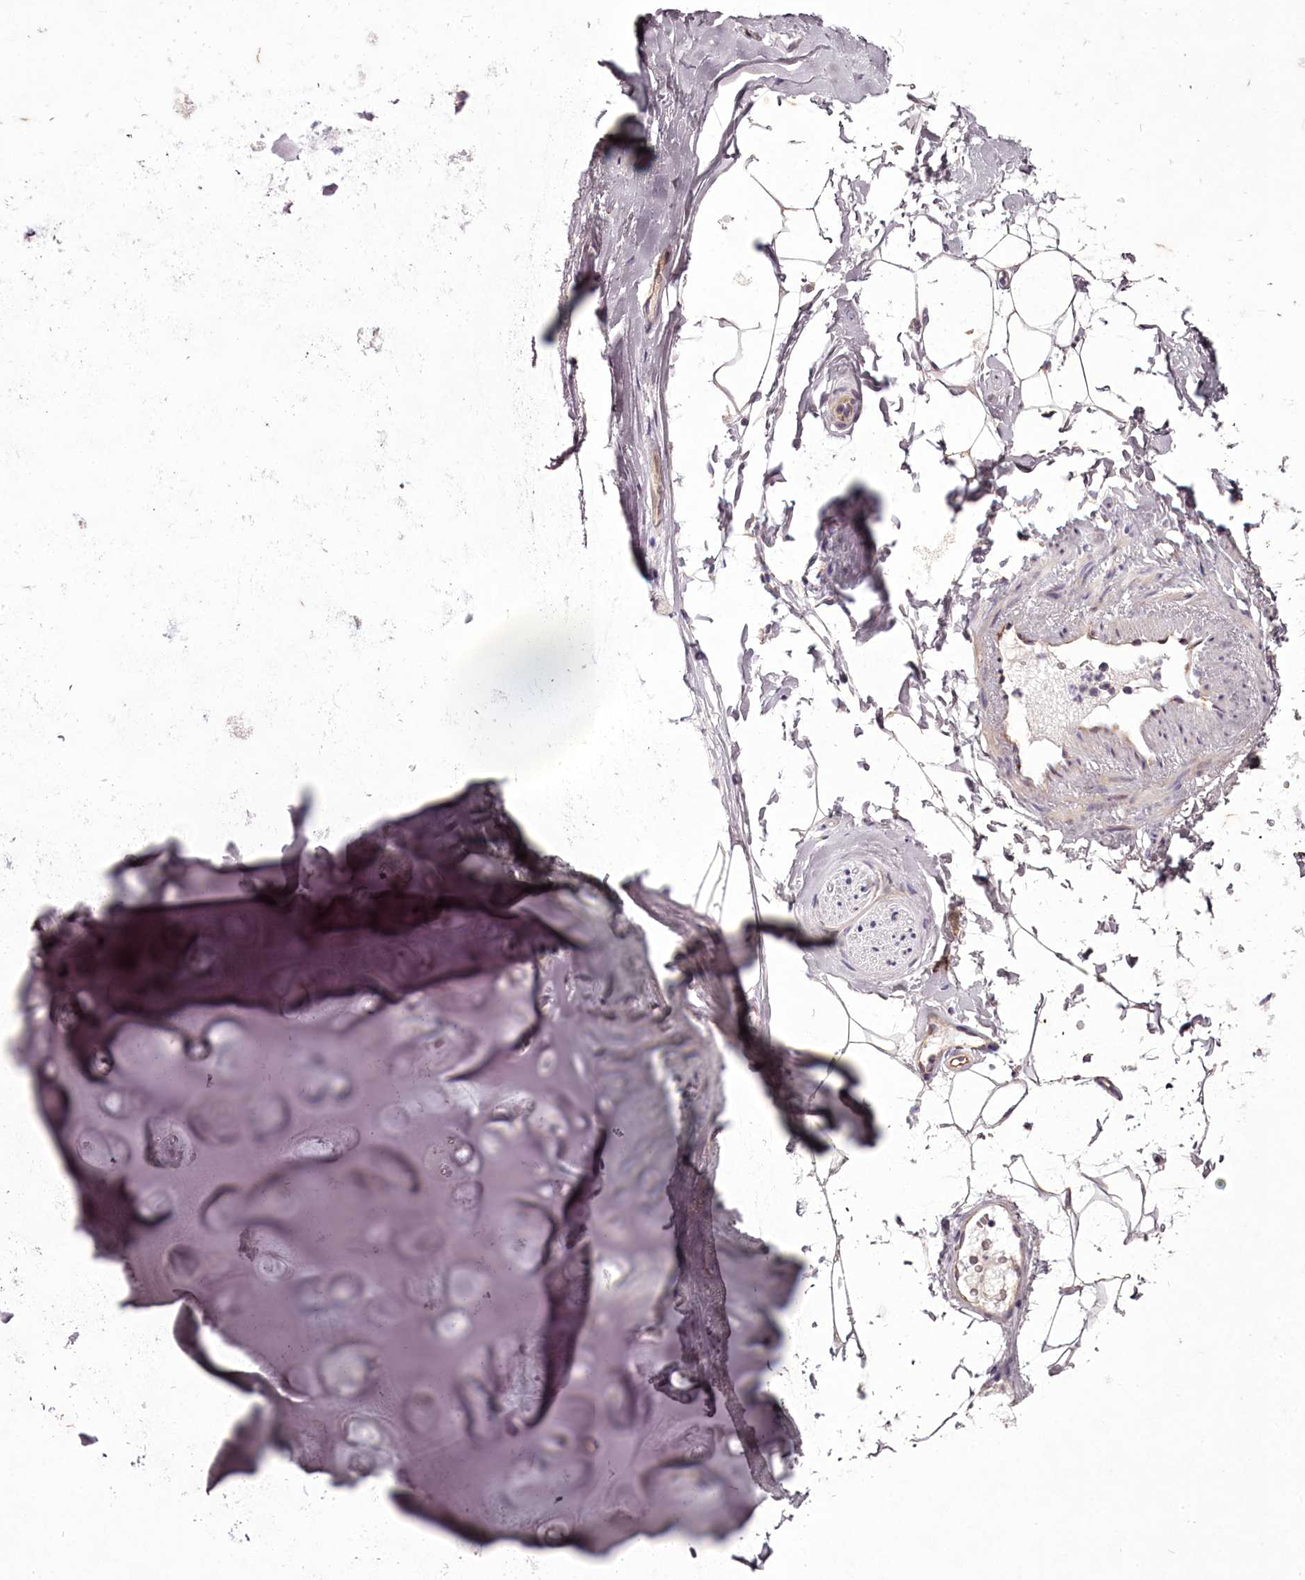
{"staining": {"intensity": "negative", "quantity": "none", "location": "none"}, "tissue": "adipose tissue", "cell_type": "Adipocytes", "image_type": "normal", "snomed": [{"axis": "morphology", "description": "Normal tissue, NOS"}, {"axis": "topography", "description": "Cartilage tissue"}, {"axis": "topography", "description": "Bronchus"}], "caption": "Immunohistochemistry micrograph of unremarkable adipose tissue: human adipose tissue stained with DAB (3,3'-diaminobenzidine) demonstrates no significant protein staining in adipocytes. The staining is performed using DAB (3,3'-diaminobenzidine) brown chromogen with nuclei counter-stained in using hematoxylin.", "gene": "C1orf56", "patient": {"sex": "female", "age": 73}}